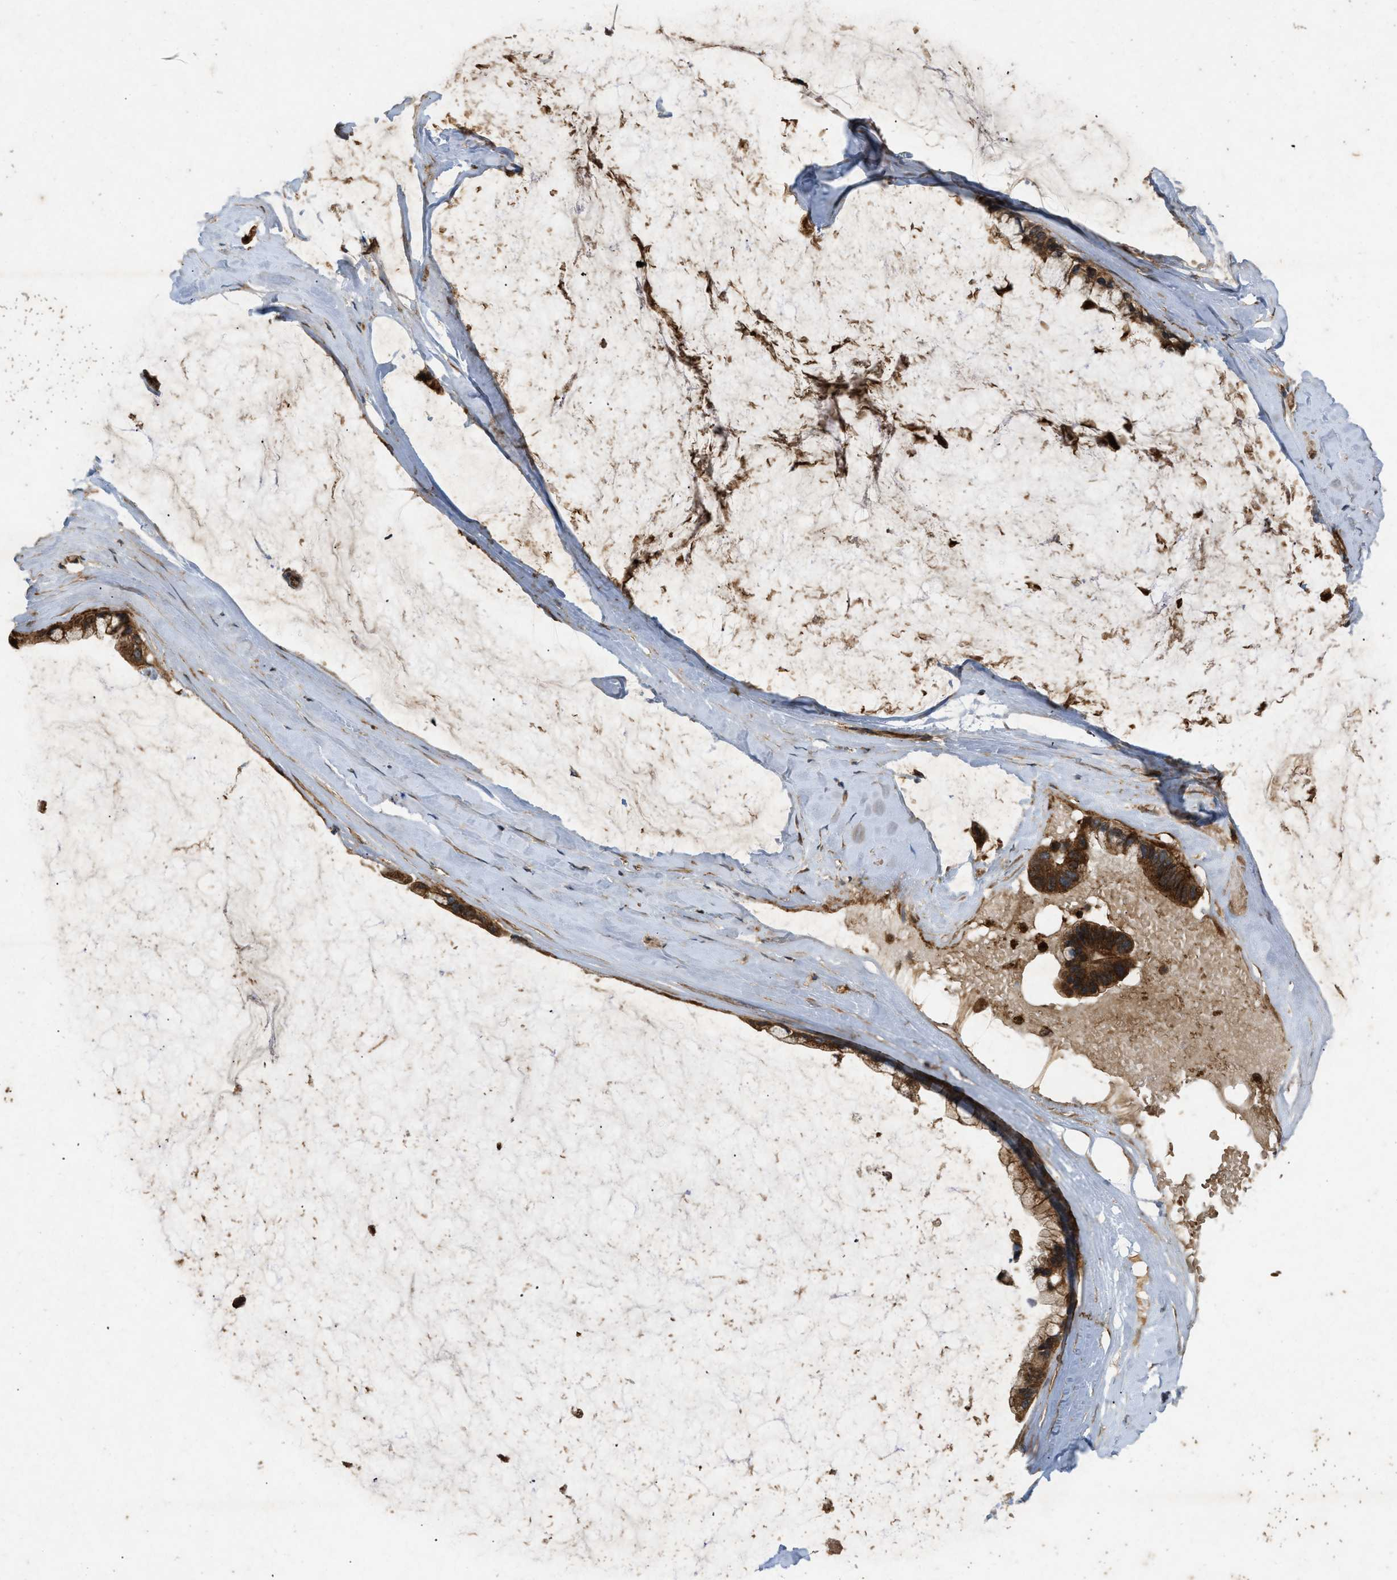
{"staining": {"intensity": "strong", "quantity": ">75%", "location": "cytoplasmic/membranous"}, "tissue": "ovarian cancer", "cell_type": "Tumor cells", "image_type": "cancer", "snomed": [{"axis": "morphology", "description": "Cystadenocarcinoma, mucinous, NOS"}, {"axis": "topography", "description": "Ovary"}], "caption": "IHC of human ovarian cancer reveals high levels of strong cytoplasmic/membranous staining in approximately >75% of tumor cells.", "gene": "GNB4", "patient": {"sex": "female", "age": 39}}